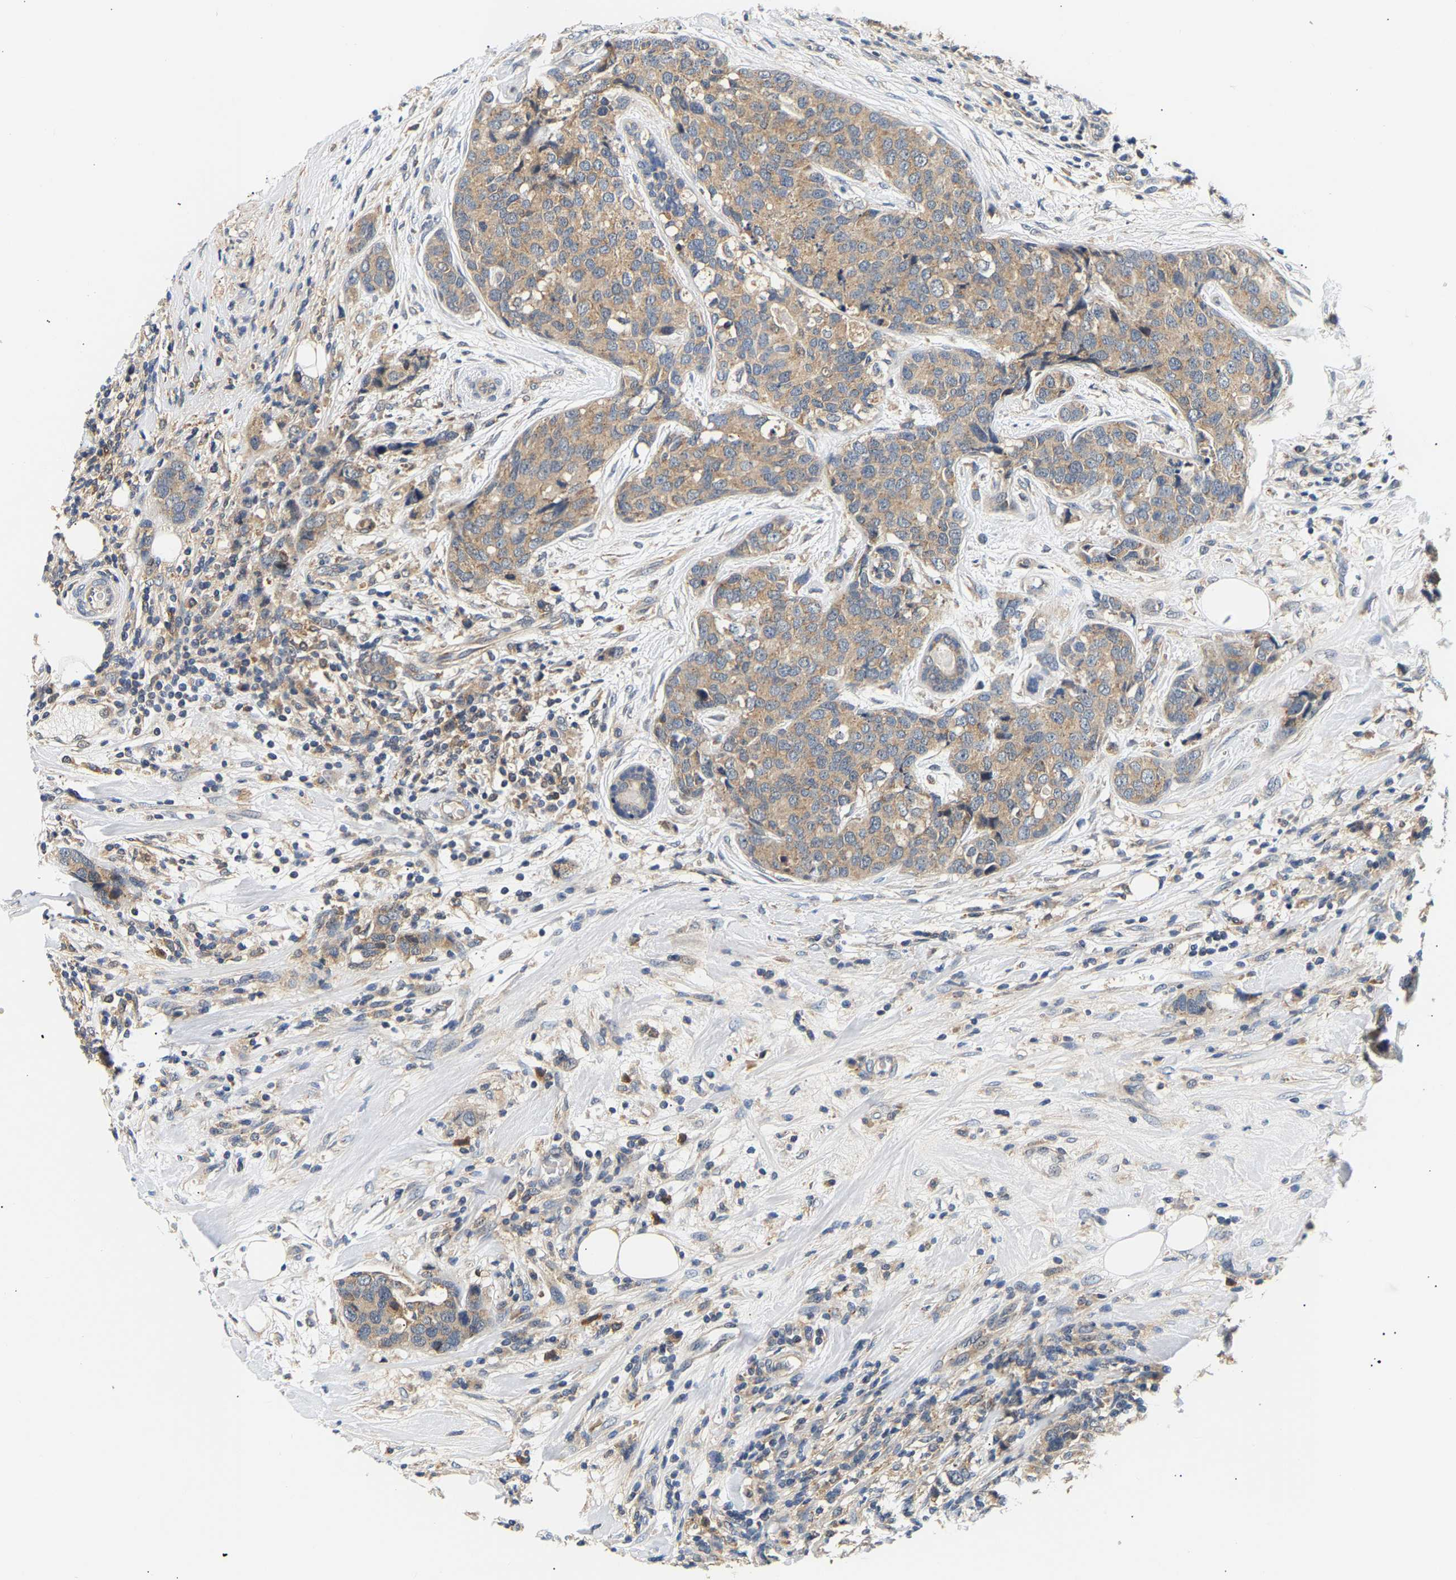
{"staining": {"intensity": "moderate", "quantity": ">75%", "location": "cytoplasmic/membranous"}, "tissue": "breast cancer", "cell_type": "Tumor cells", "image_type": "cancer", "snomed": [{"axis": "morphology", "description": "Lobular carcinoma"}, {"axis": "topography", "description": "Breast"}], "caption": "Brown immunohistochemical staining in human breast cancer (lobular carcinoma) displays moderate cytoplasmic/membranous staining in about >75% of tumor cells.", "gene": "PPID", "patient": {"sex": "female", "age": 59}}